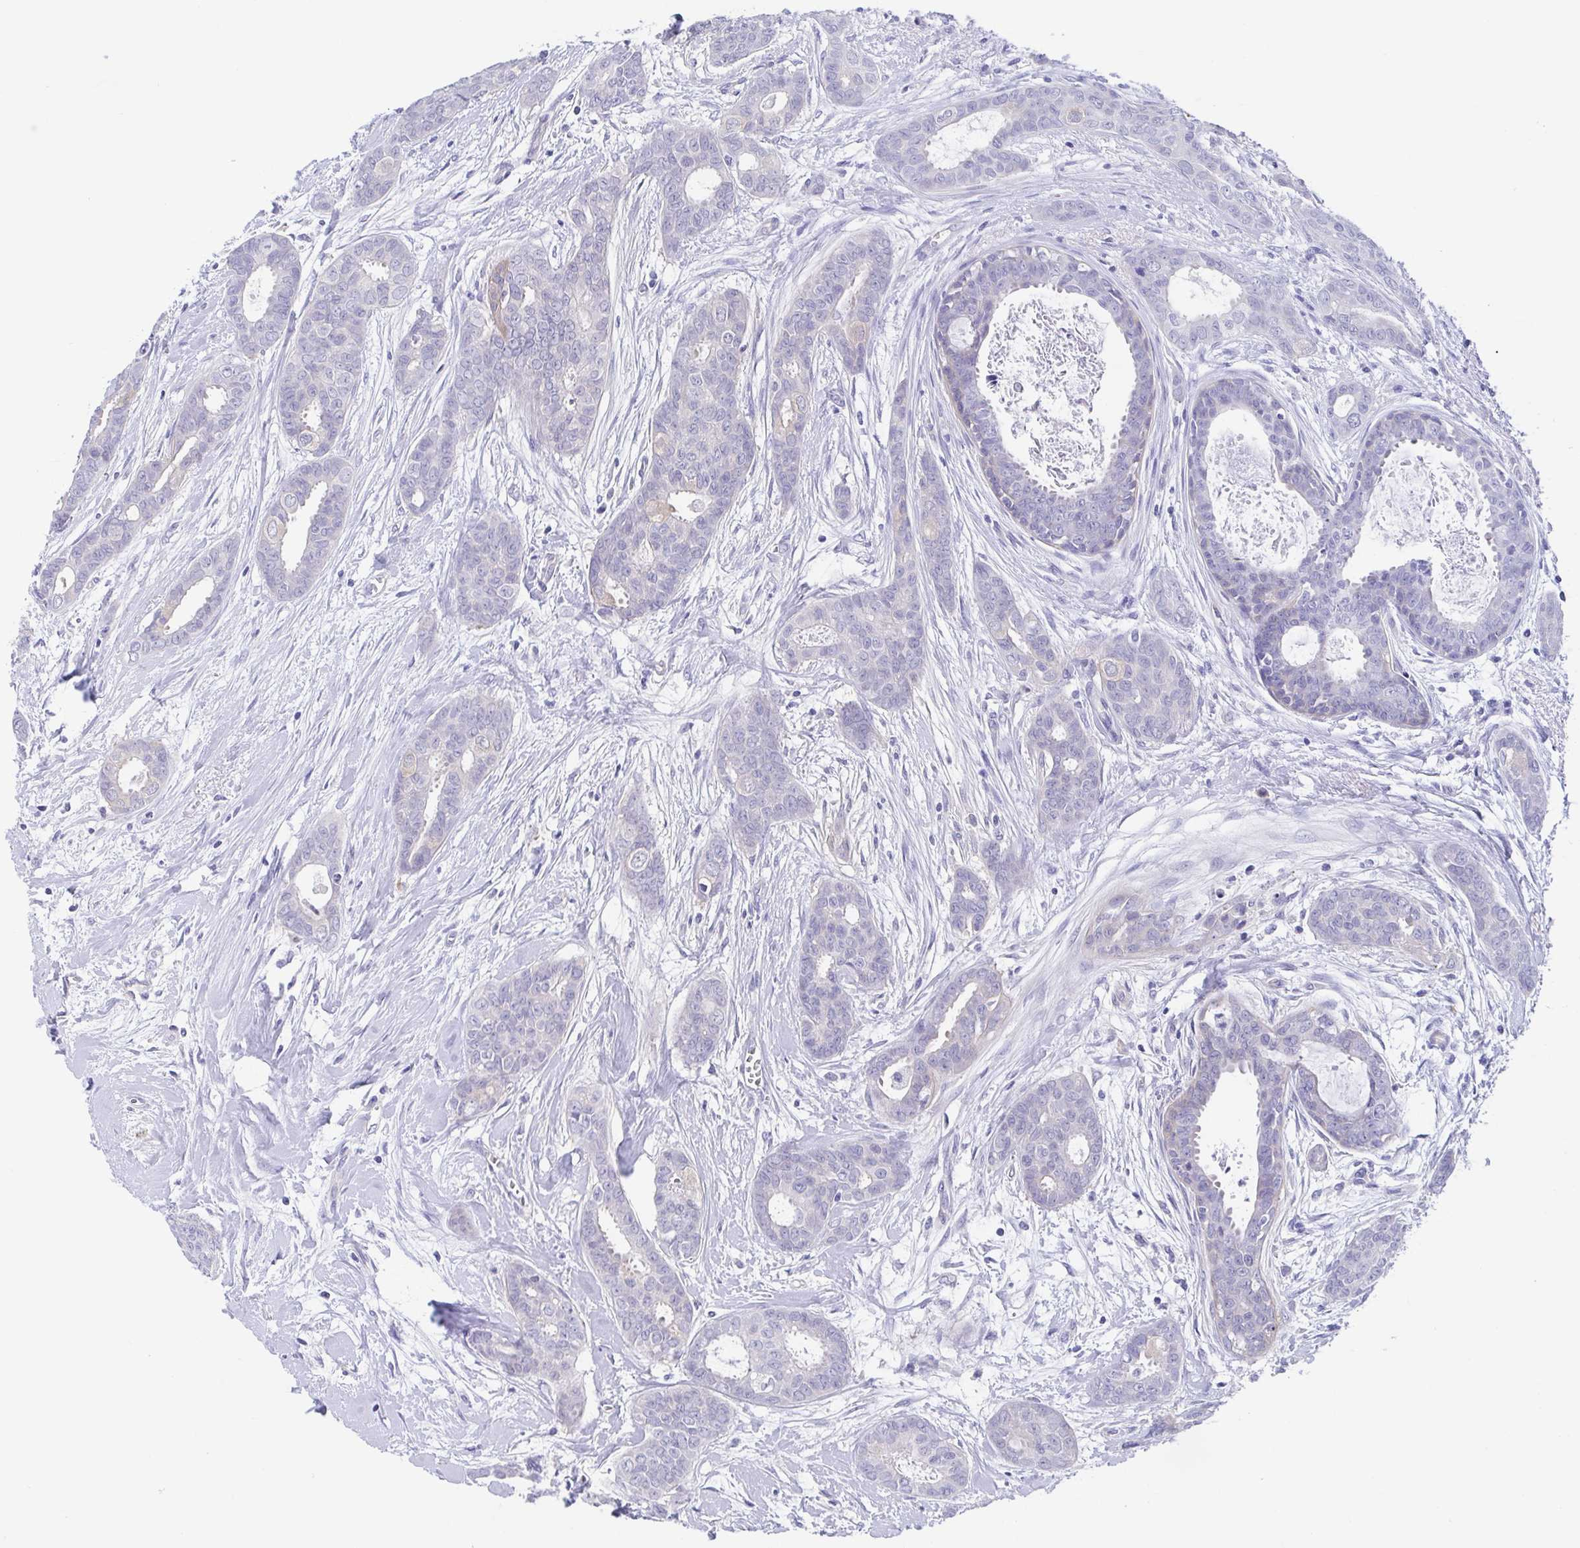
{"staining": {"intensity": "negative", "quantity": "none", "location": "none"}, "tissue": "breast cancer", "cell_type": "Tumor cells", "image_type": "cancer", "snomed": [{"axis": "morphology", "description": "Duct carcinoma"}, {"axis": "topography", "description": "Breast"}], "caption": "Immunohistochemistry of human breast infiltrating ductal carcinoma shows no positivity in tumor cells. (DAB (3,3'-diaminobenzidine) IHC with hematoxylin counter stain).", "gene": "TEX12", "patient": {"sex": "female", "age": 45}}